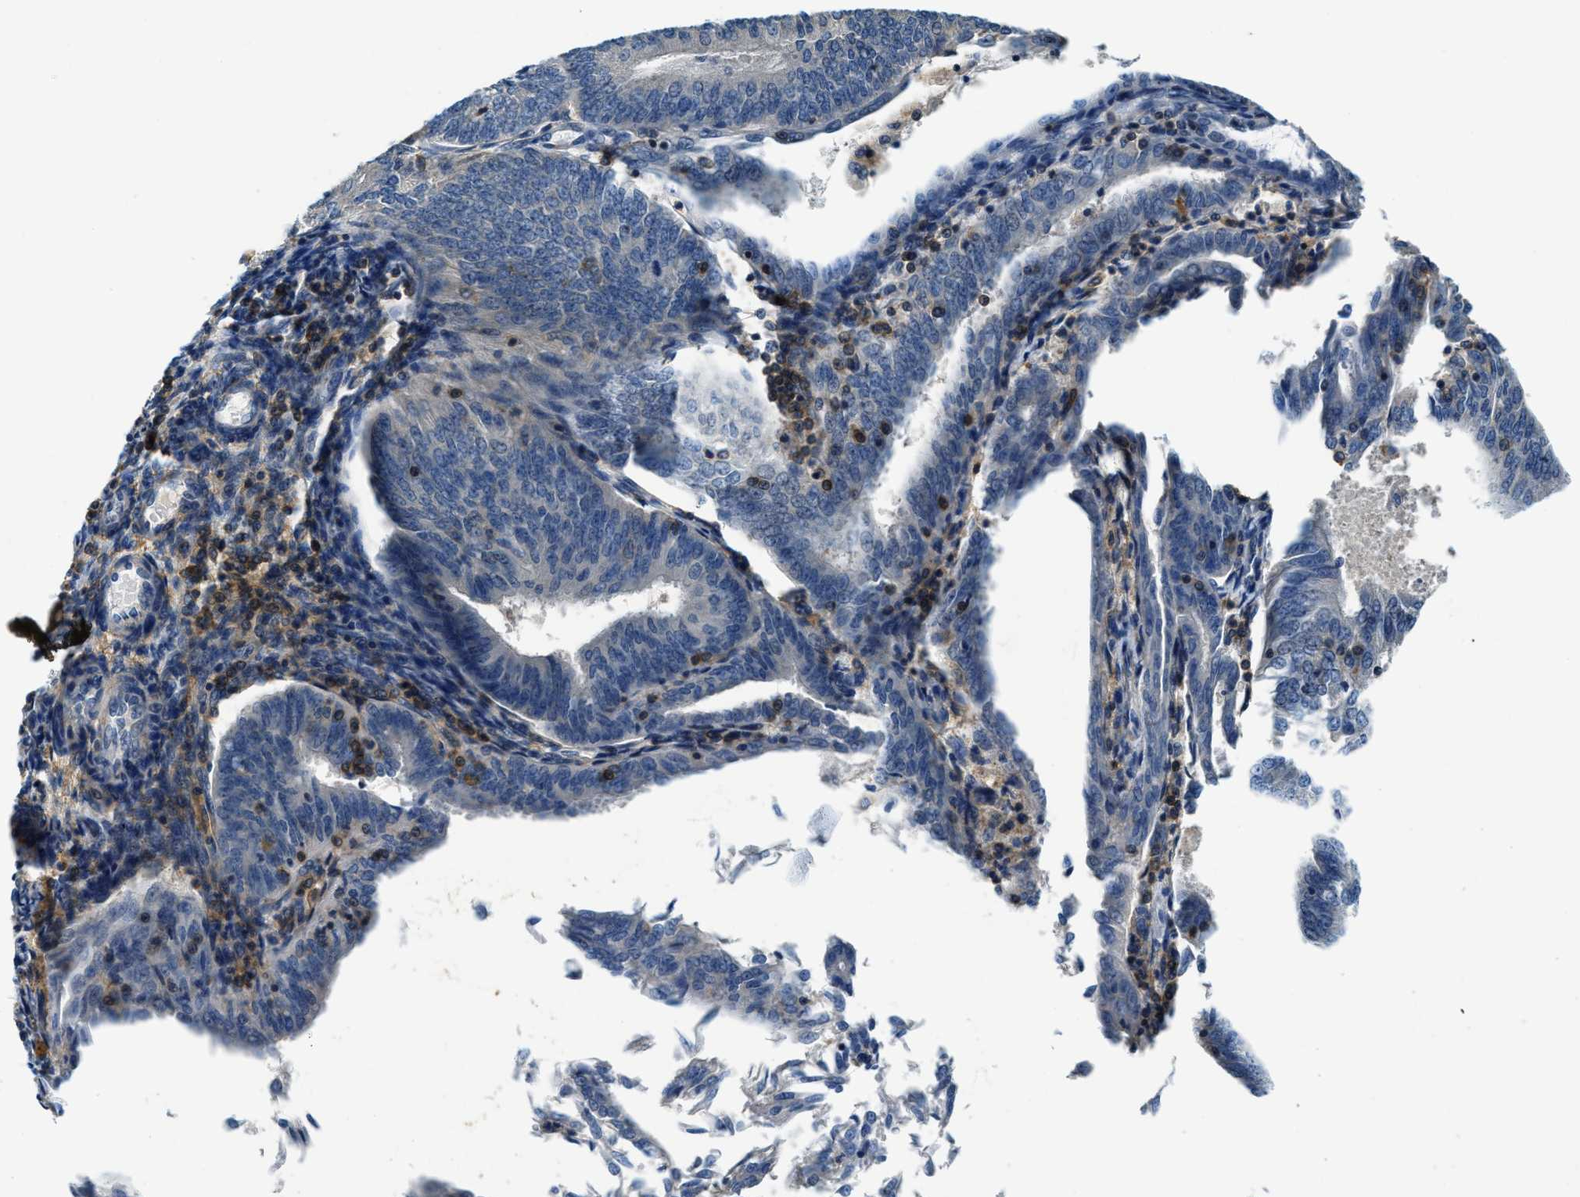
{"staining": {"intensity": "negative", "quantity": "none", "location": "none"}, "tissue": "endometrial cancer", "cell_type": "Tumor cells", "image_type": "cancer", "snomed": [{"axis": "morphology", "description": "Adenocarcinoma, NOS"}, {"axis": "topography", "description": "Endometrium"}], "caption": "This is an IHC image of endometrial cancer (adenocarcinoma). There is no staining in tumor cells.", "gene": "MYO1G", "patient": {"sex": "female", "age": 58}}